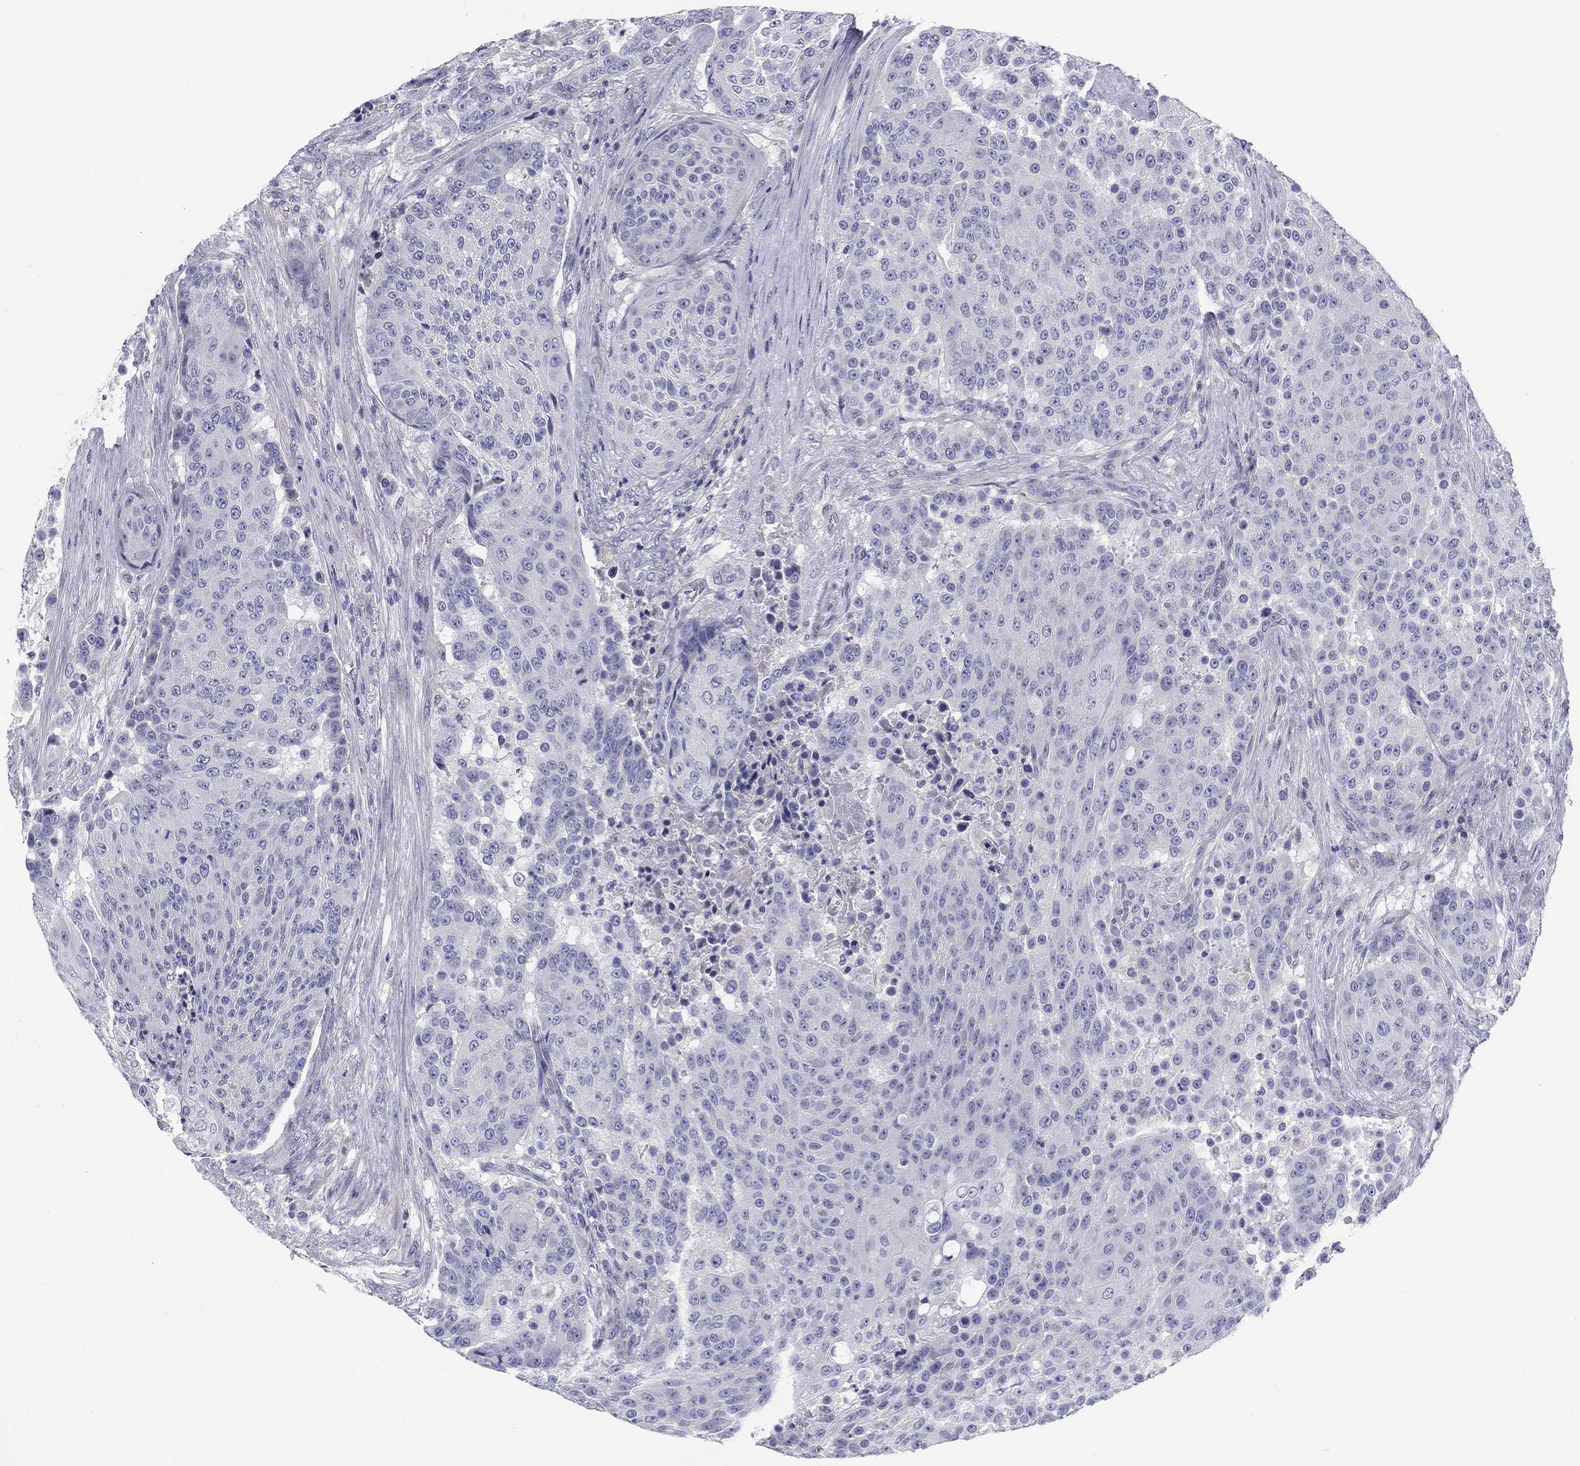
{"staining": {"intensity": "negative", "quantity": "none", "location": "none"}, "tissue": "urothelial cancer", "cell_type": "Tumor cells", "image_type": "cancer", "snomed": [{"axis": "morphology", "description": "Urothelial carcinoma, High grade"}, {"axis": "topography", "description": "Urinary bladder"}], "caption": "IHC of urothelial cancer shows no staining in tumor cells.", "gene": "SEPTIN3", "patient": {"sex": "female", "age": 63}}